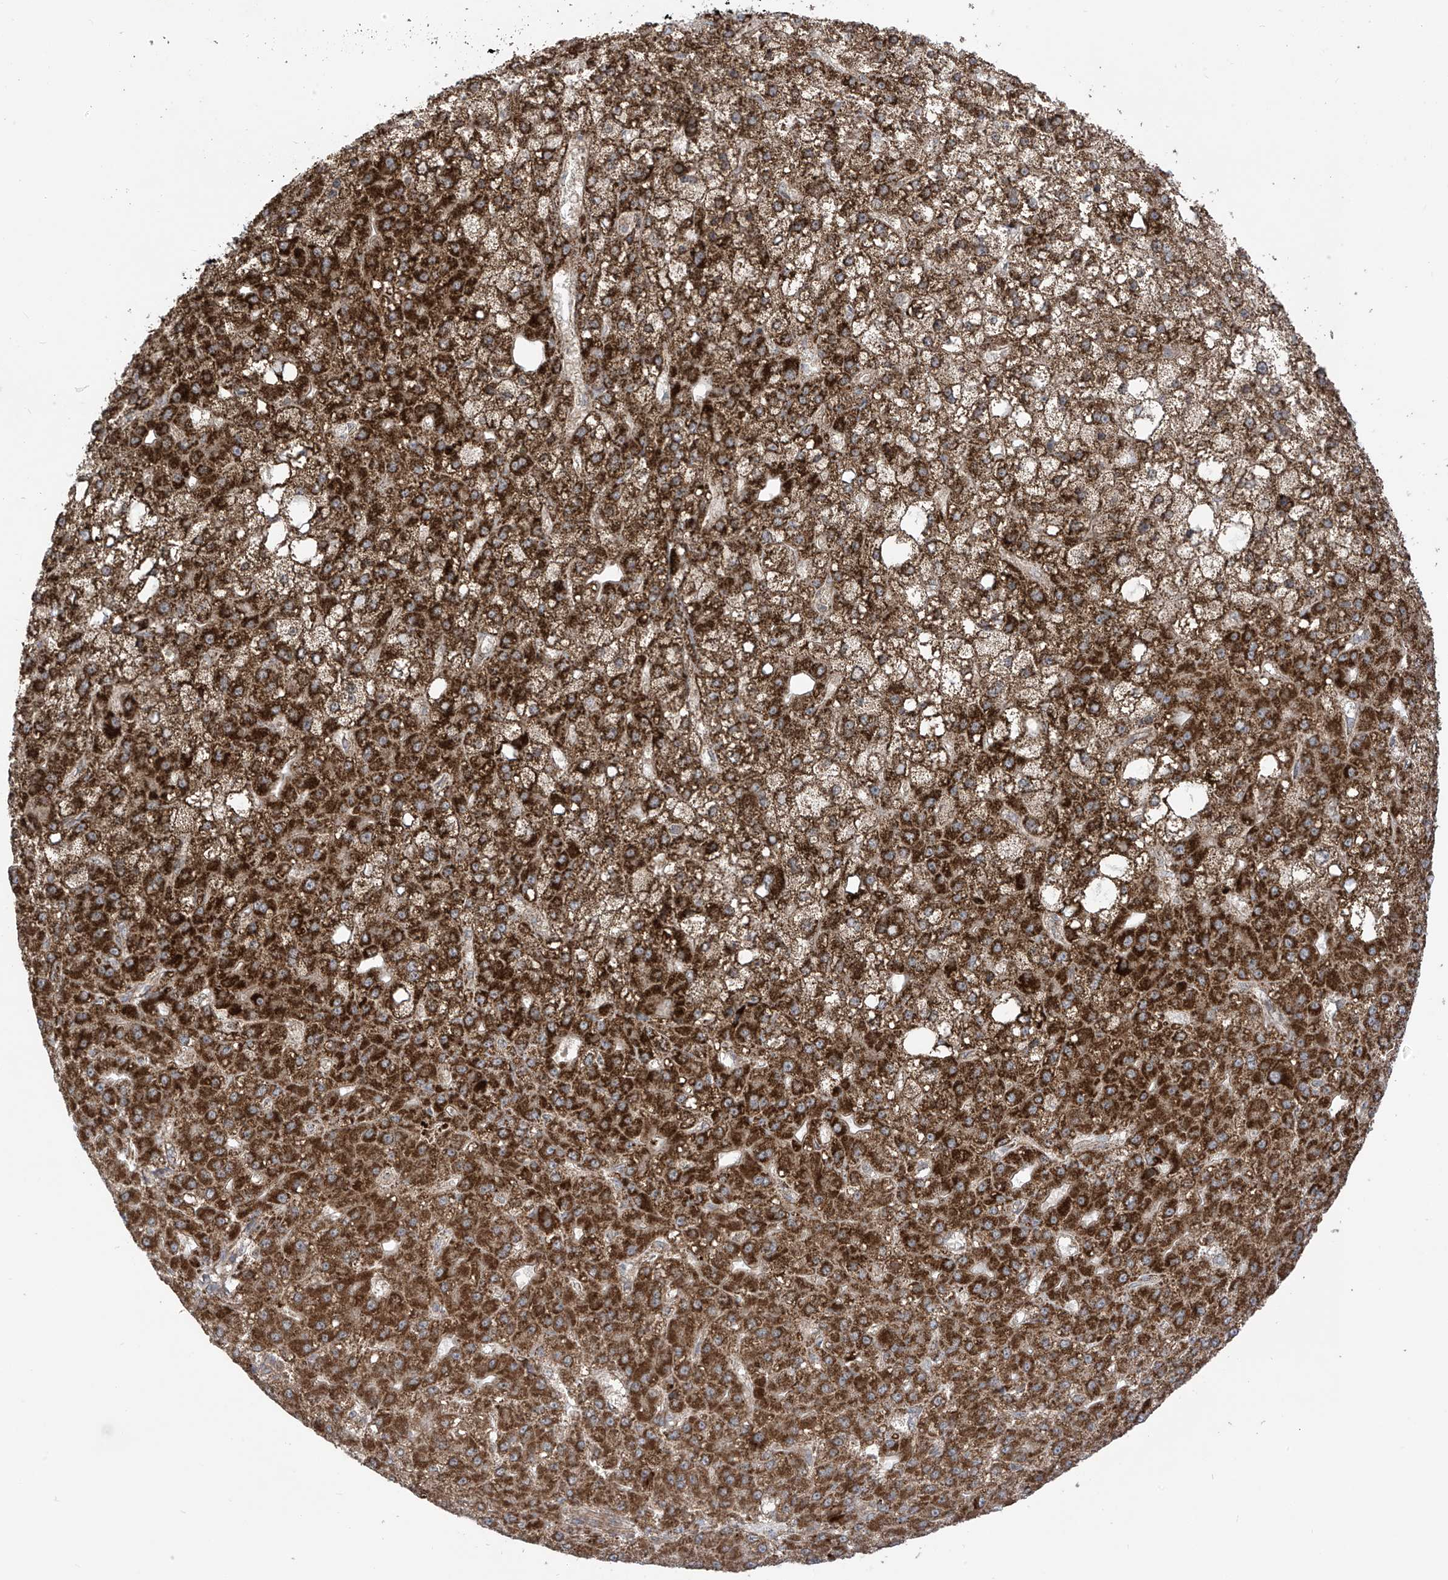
{"staining": {"intensity": "strong", "quantity": ">75%", "location": "cytoplasmic/membranous"}, "tissue": "liver cancer", "cell_type": "Tumor cells", "image_type": "cancer", "snomed": [{"axis": "morphology", "description": "Carcinoma, Hepatocellular, NOS"}, {"axis": "topography", "description": "Liver"}], "caption": "Immunohistochemistry histopathology image of neoplastic tissue: liver cancer stained using immunohistochemistry (IHC) exhibits high levels of strong protein expression localized specifically in the cytoplasmic/membranous of tumor cells, appearing as a cytoplasmic/membranous brown color.", "gene": "REPS1", "patient": {"sex": "male", "age": 67}}